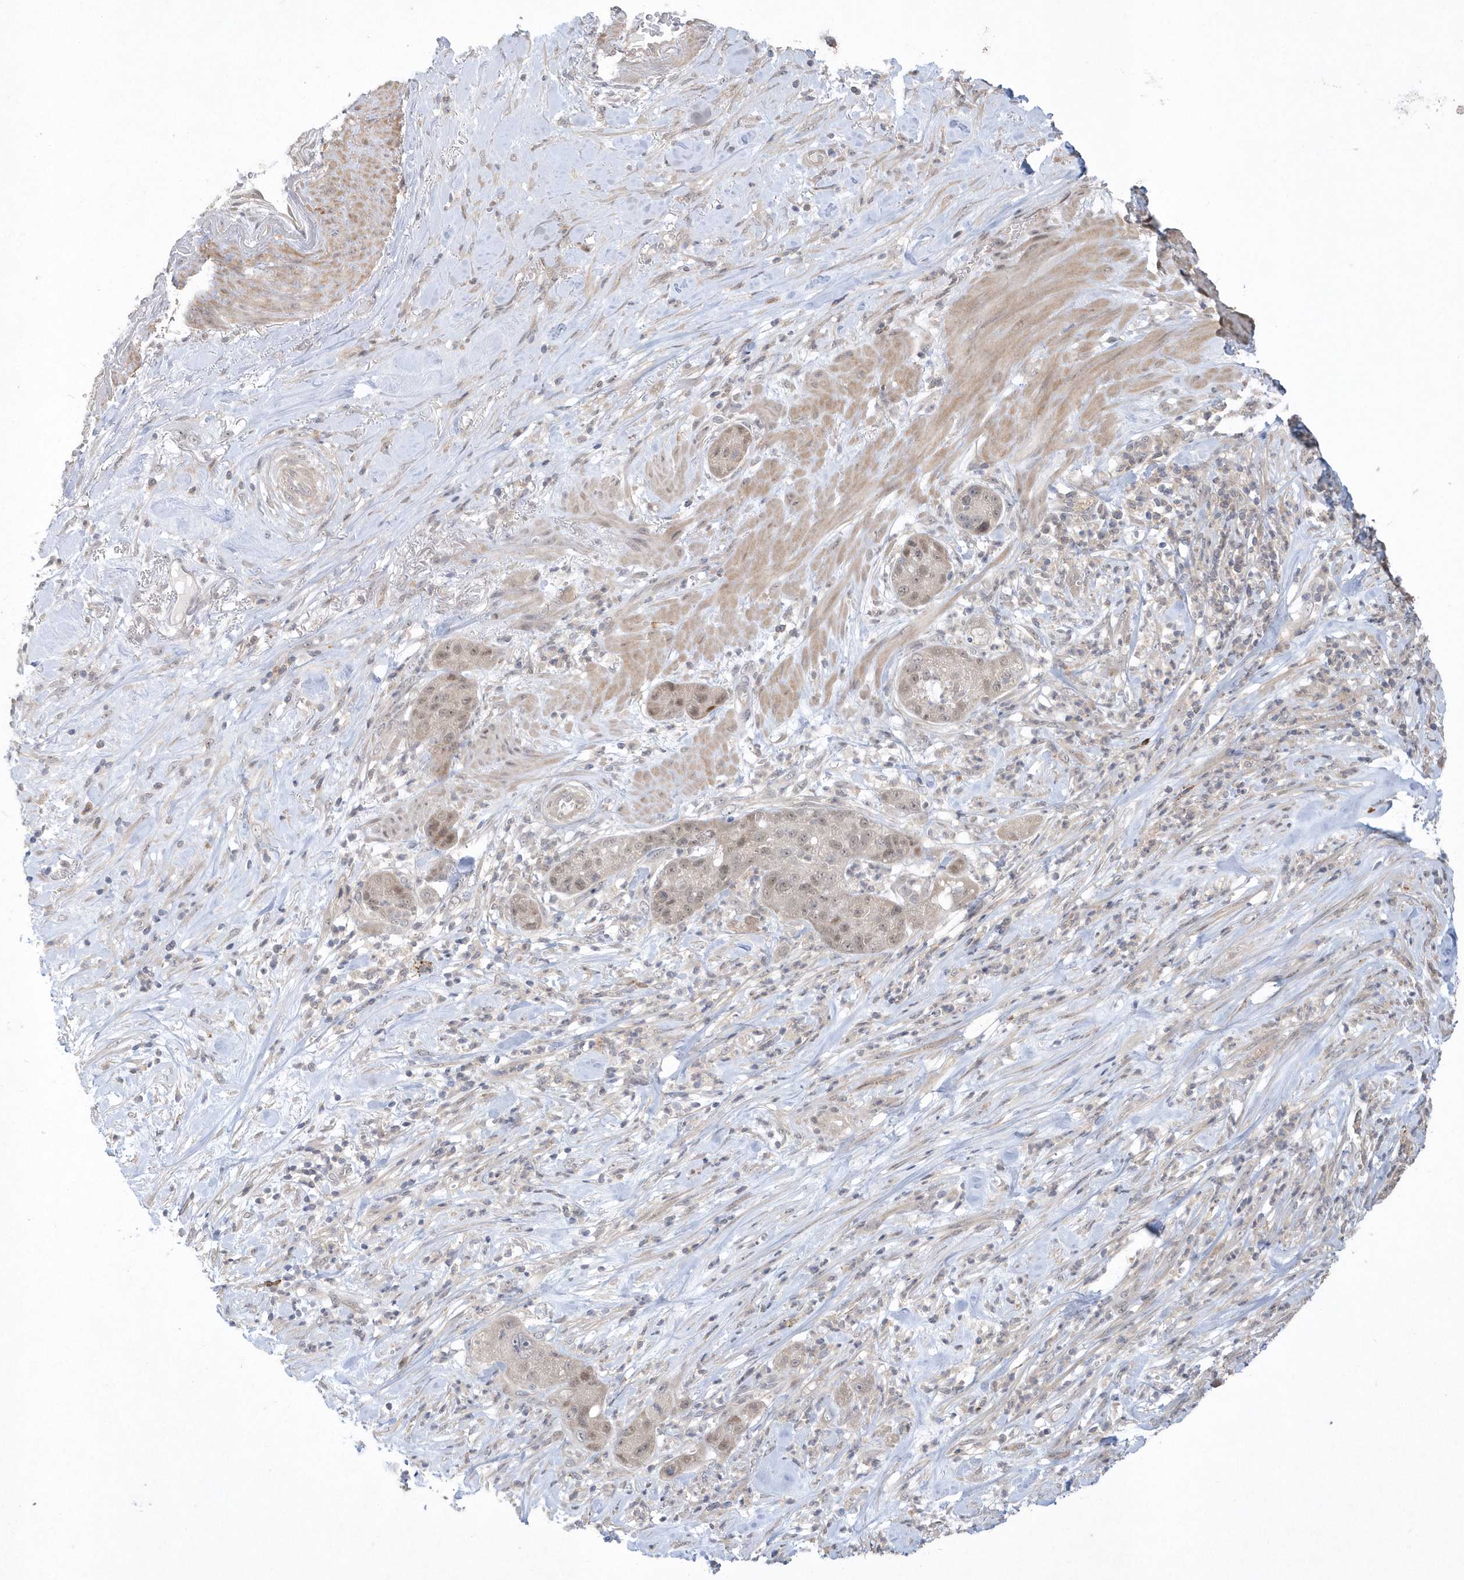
{"staining": {"intensity": "moderate", "quantity": "<25%", "location": "nuclear"}, "tissue": "pancreatic cancer", "cell_type": "Tumor cells", "image_type": "cancer", "snomed": [{"axis": "morphology", "description": "Adenocarcinoma, NOS"}, {"axis": "topography", "description": "Pancreas"}], "caption": "Immunohistochemical staining of human pancreatic cancer demonstrates low levels of moderate nuclear protein positivity in about <25% of tumor cells.", "gene": "TSPEAR", "patient": {"sex": "female", "age": 78}}